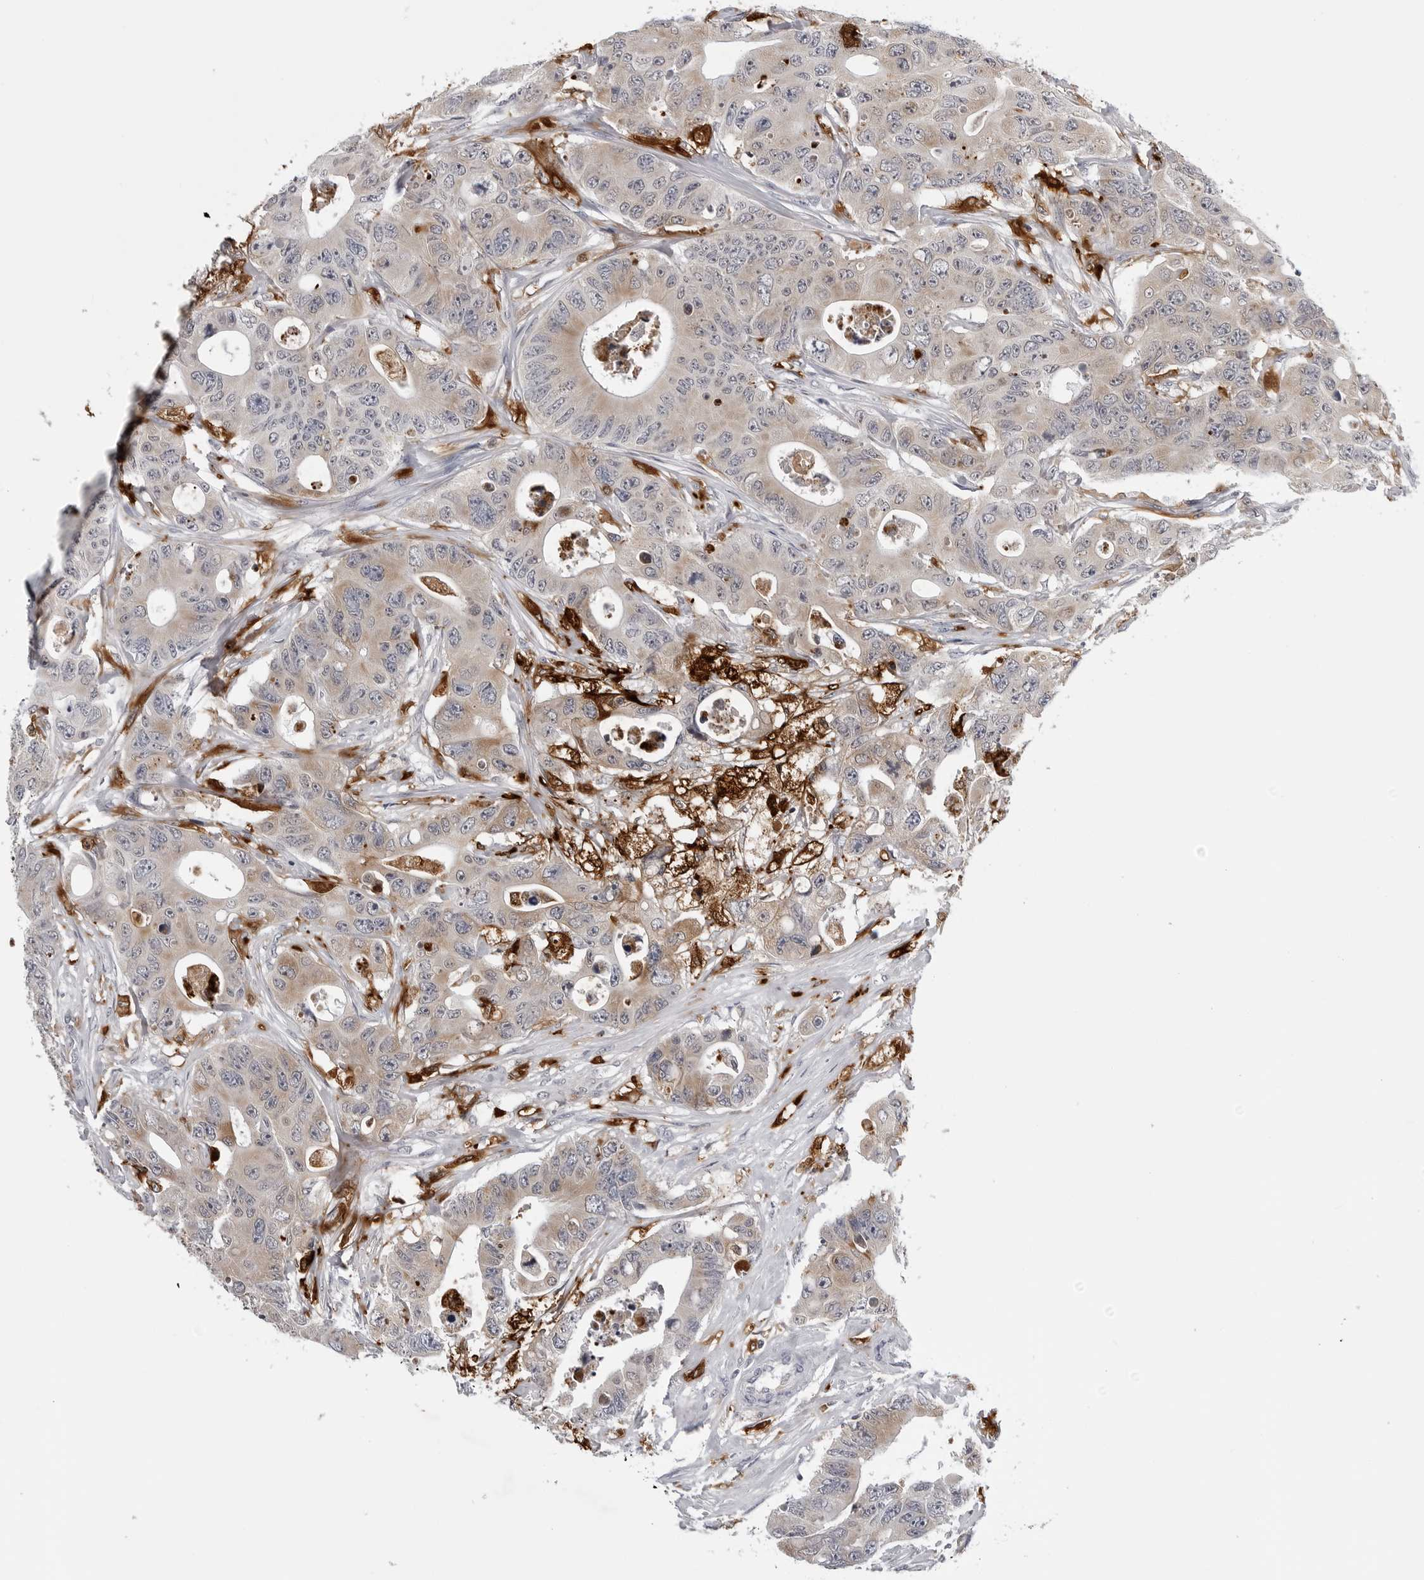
{"staining": {"intensity": "weak", "quantity": "25%-75%", "location": "cytoplasmic/membranous"}, "tissue": "colorectal cancer", "cell_type": "Tumor cells", "image_type": "cancer", "snomed": [{"axis": "morphology", "description": "Adenocarcinoma, NOS"}, {"axis": "topography", "description": "Colon"}], "caption": "Immunohistochemical staining of adenocarcinoma (colorectal) displays low levels of weak cytoplasmic/membranous positivity in about 25%-75% of tumor cells.", "gene": "CDK20", "patient": {"sex": "female", "age": 46}}